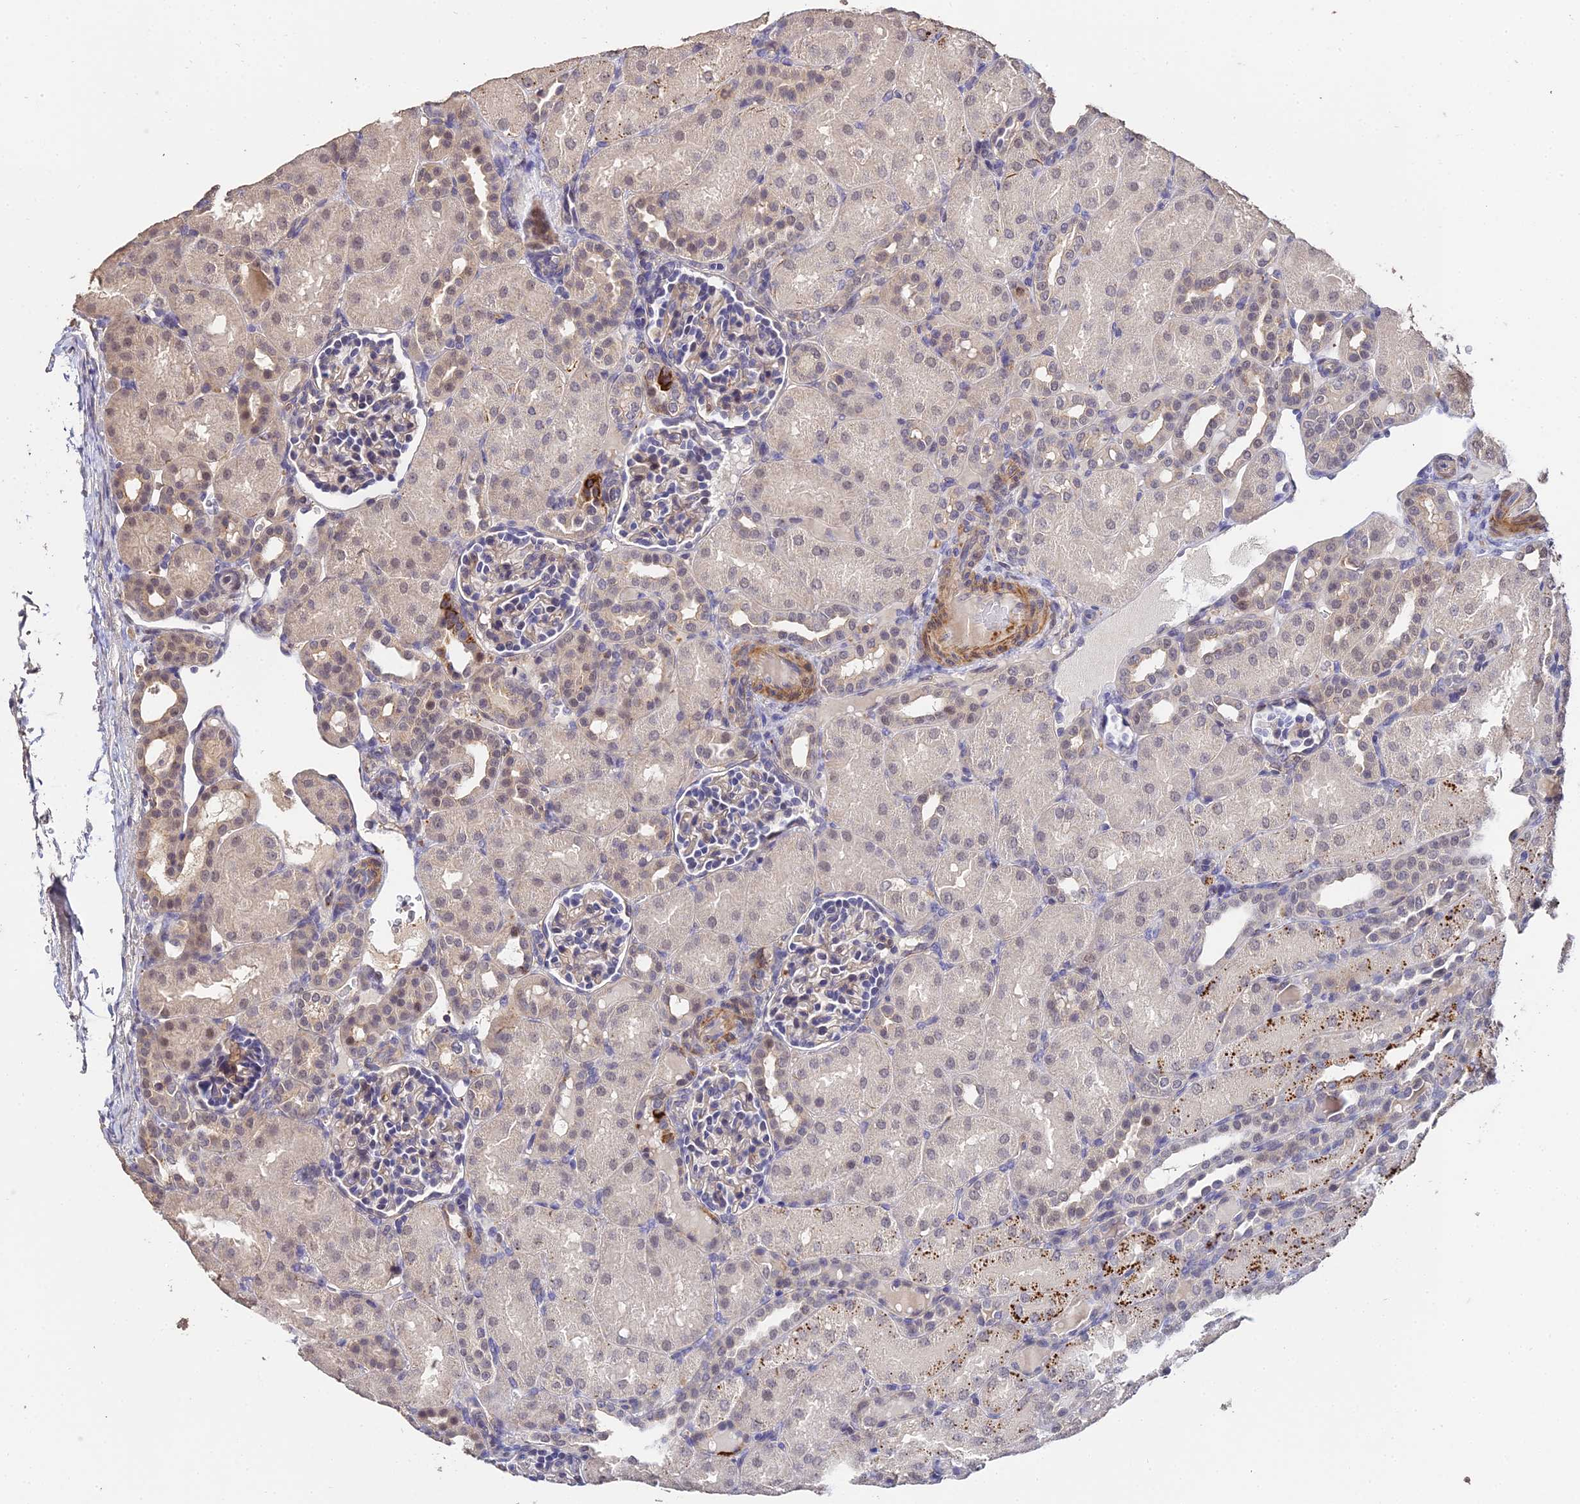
{"staining": {"intensity": "weak", "quantity": "<25%", "location": "cytoplasmic/membranous"}, "tissue": "kidney", "cell_type": "Cells in glomeruli", "image_type": "normal", "snomed": [{"axis": "morphology", "description": "Normal tissue, NOS"}, {"axis": "topography", "description": "Kidney"}], "caption": "DAB immunohistochemical staining of normal kidney demonstrates no significant expression in cells in glomeruli. Nuclei are stained in blue.", "gene": "LSM5", "patient": {"sex": "male", "age": 1}}